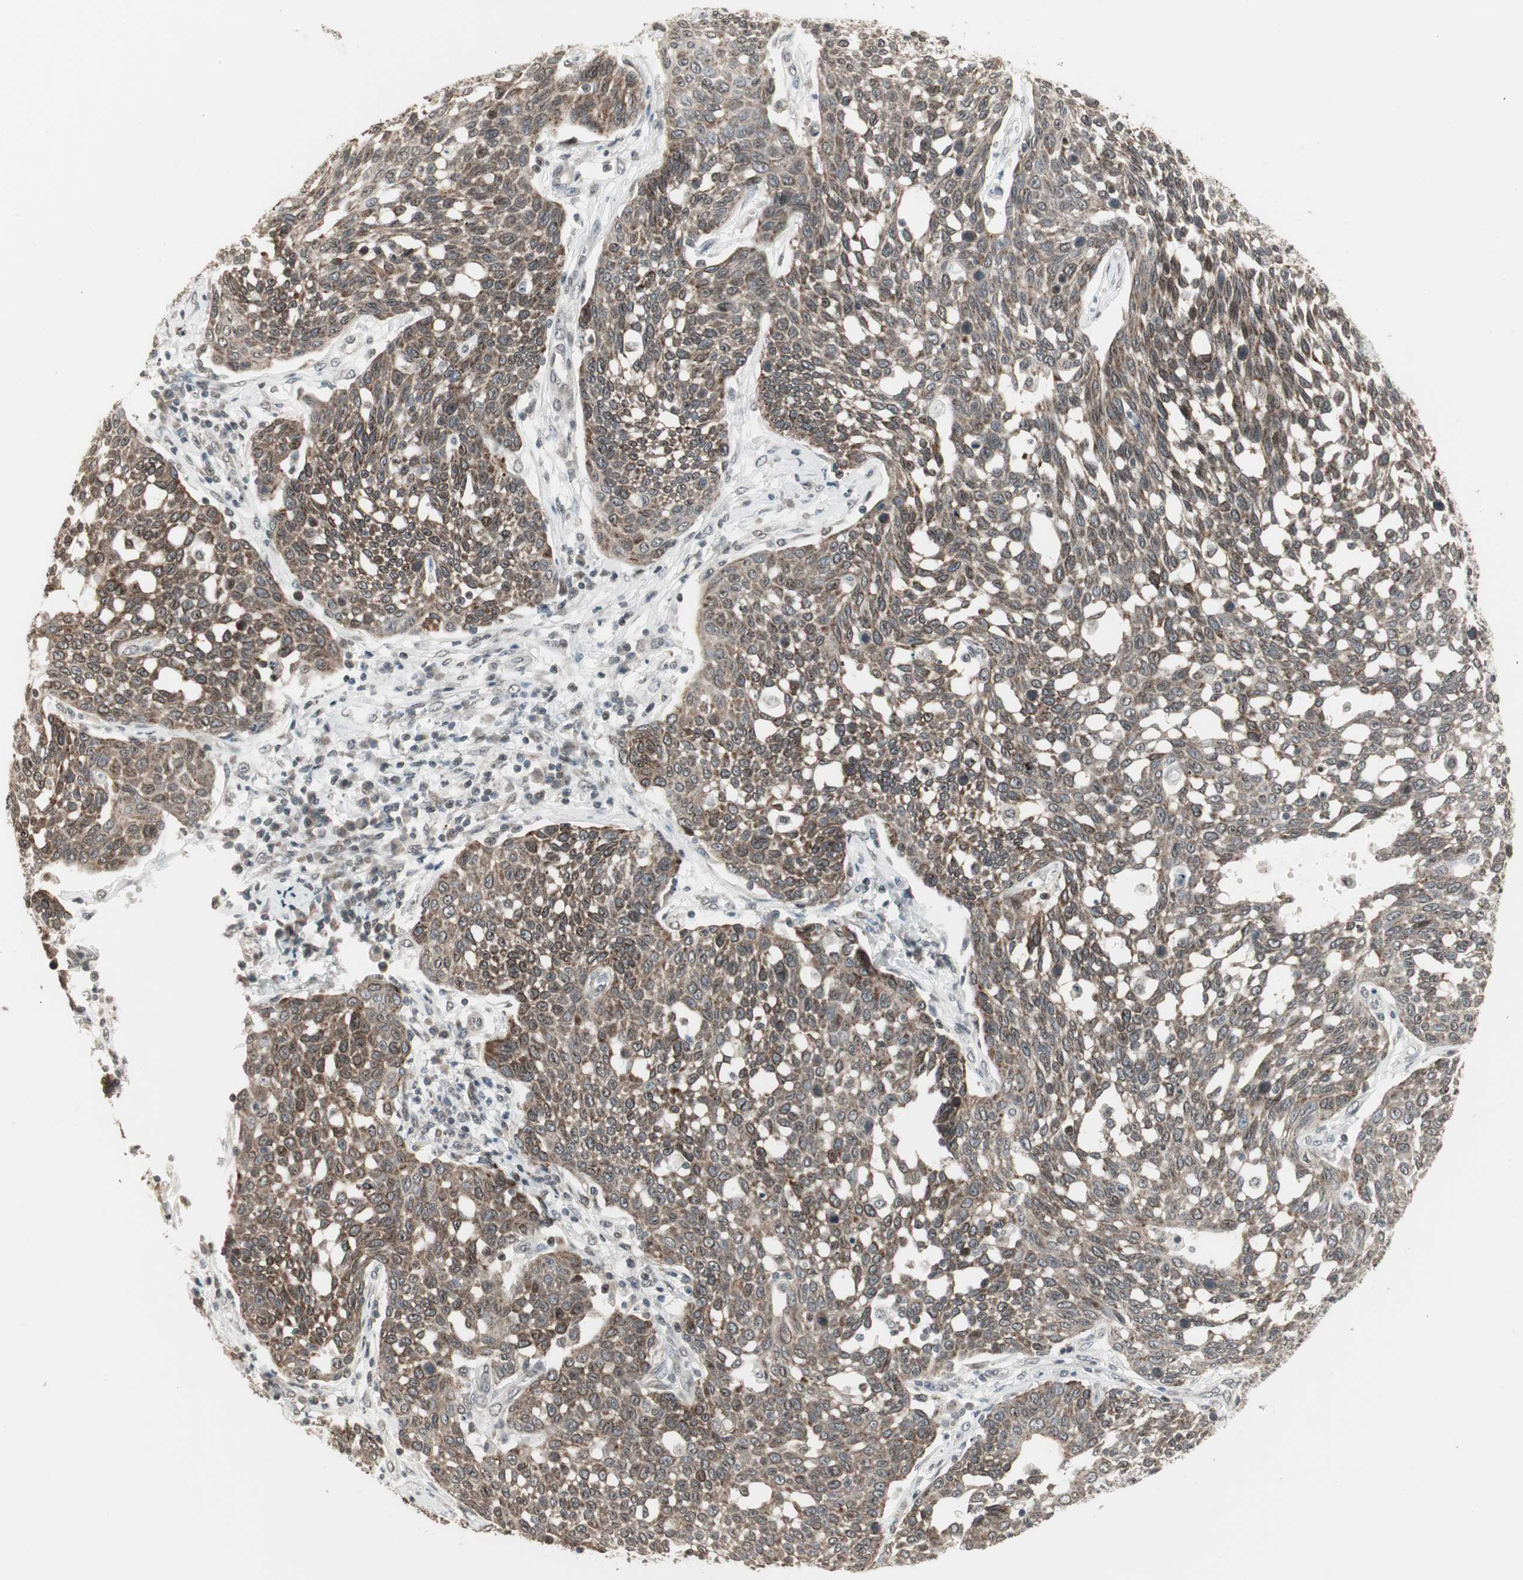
{"staining": {"intensity": "moderate", "quantity": ">75%", "location": "cytoplasmic/membranous"}, "tissue": "cervical cancer", "cell_type": "Tumor cells", "image_type": "cancer", "snomed": [{"axis": "morphology", "description": "Squamous cell carcinoma, NOS"}, {"axis": "topography", "description": "Cervix"}], "caption": "Cervical cancer (squamous cell carcinoma) stained with DAB immunohistochemistry displays medium levels of moderate cytoplasmic/membranous positivity in about >75% of tumor cells.", "gene": "CBLC", "patient": {"sex": "female", "age": 34}}